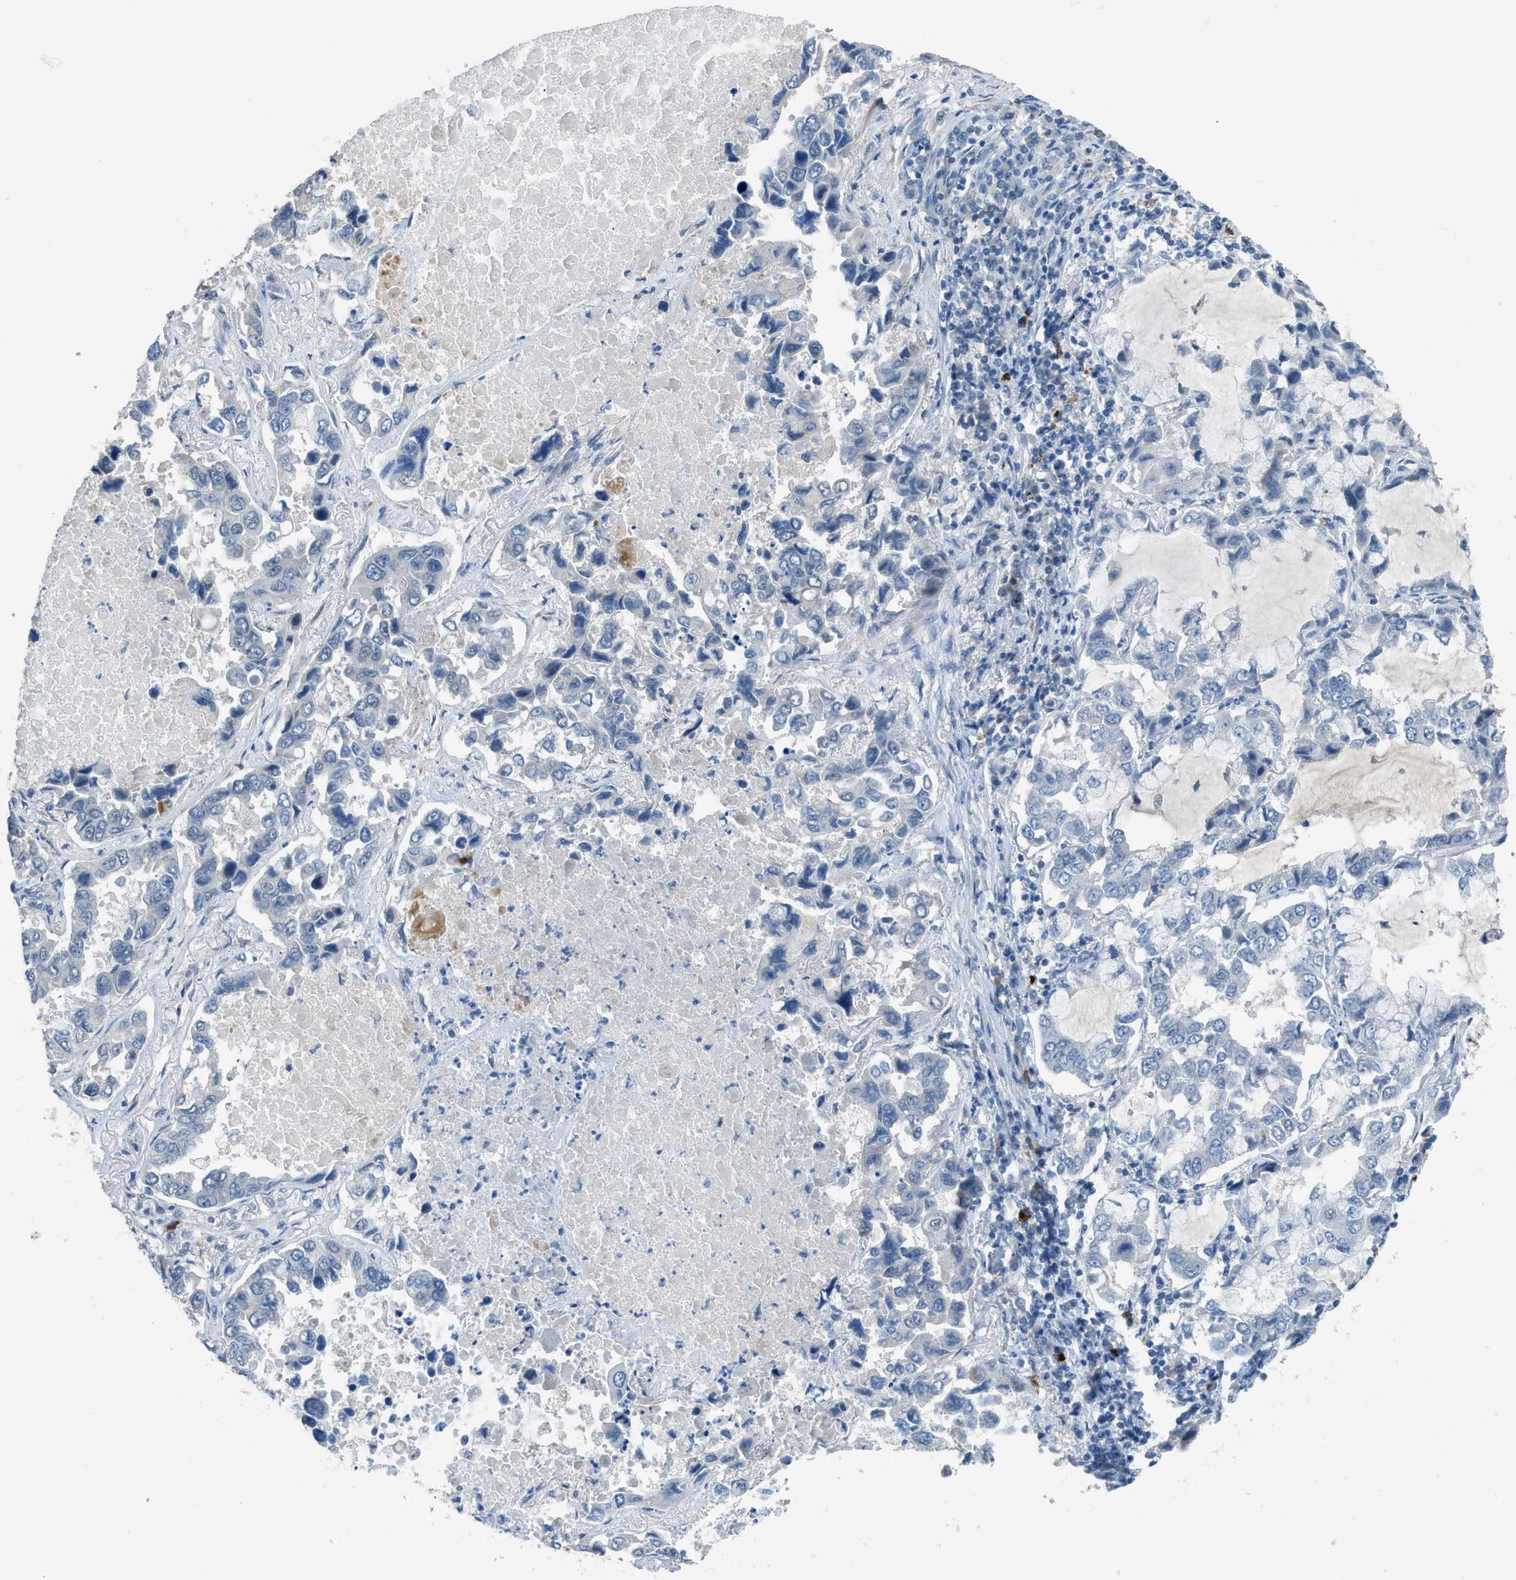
{"staining": {"intensity": "negative", "quantity": "none", "location": "none"}, "tissue": "lung cancer", "cell_type": "Tumor cells", "image_type": "cancer", "snomed": [{"axis": "morphology", "description": "Adenocarcinoma, NOS"}, {"axis": "topography", "description": "Lung"}], "caption": "The photomicrograph exhibits no staining of tumor cells in lung cancer (adenocarcinoma).", "gene": "TIMD4", "patient": {"sex": "male", "age": 64}}